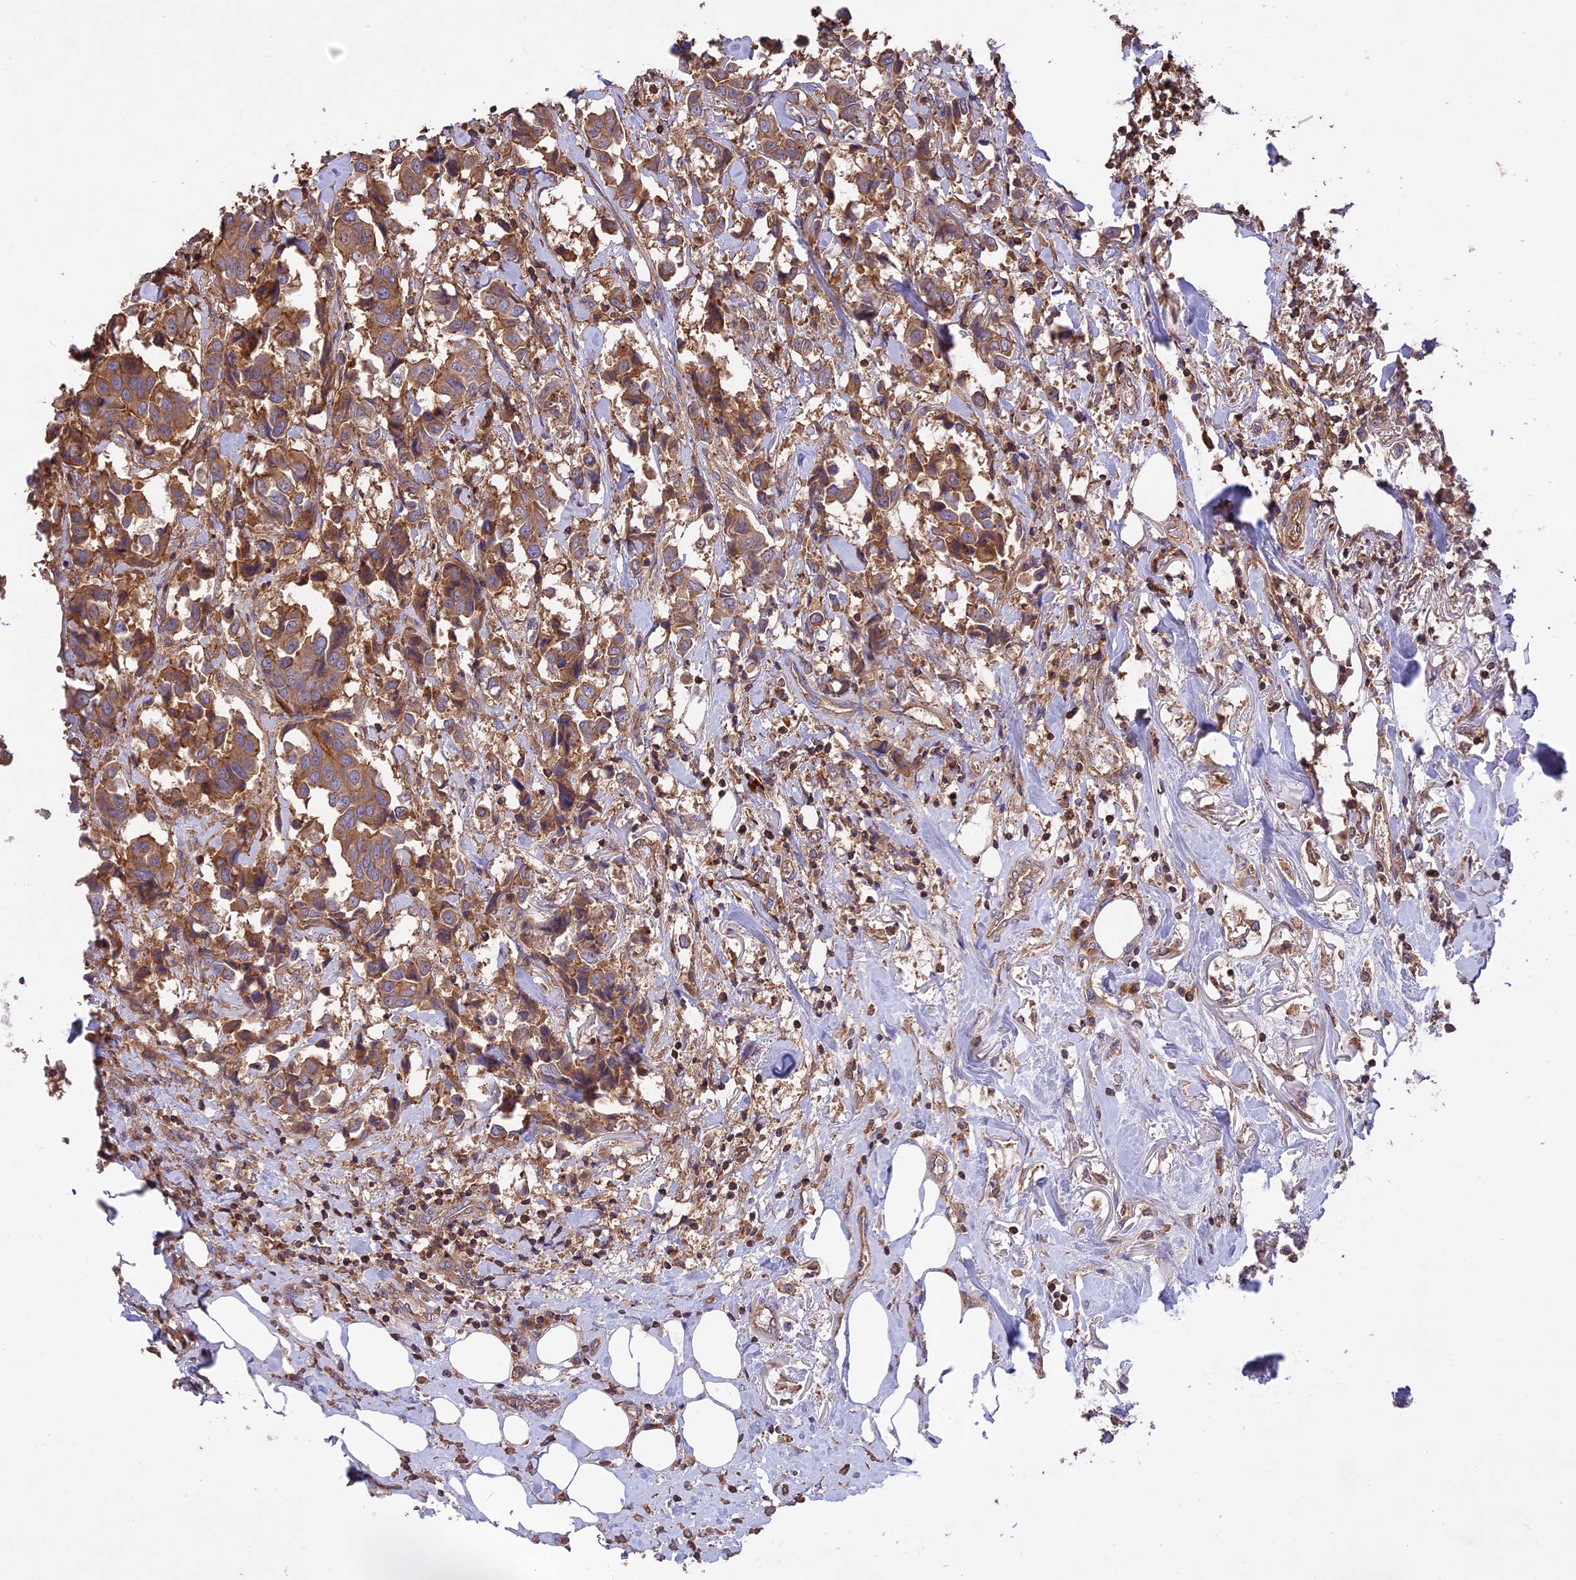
{"staining": {"intensity": "moderate", "quantity": ">75%", "location": "cytoplasmic/membranous"}, "tissue": "breast cancer", "cell_type": "Tumor cells", "image_type": "cancer", "snomed": [{"axis": "morphology", "description": "Duct carcinoma"}, {"axis": "topography", "description": "Breast"}], "caption": "The histopathology image exhibits a brown stain indicating the presence of a protein in the cytoplasmic/membranous of tumor cells in breast infiltrating ductal carcinoma.", "gene": "NUDT8", "patient": {"sex": "female", "age": 80}}